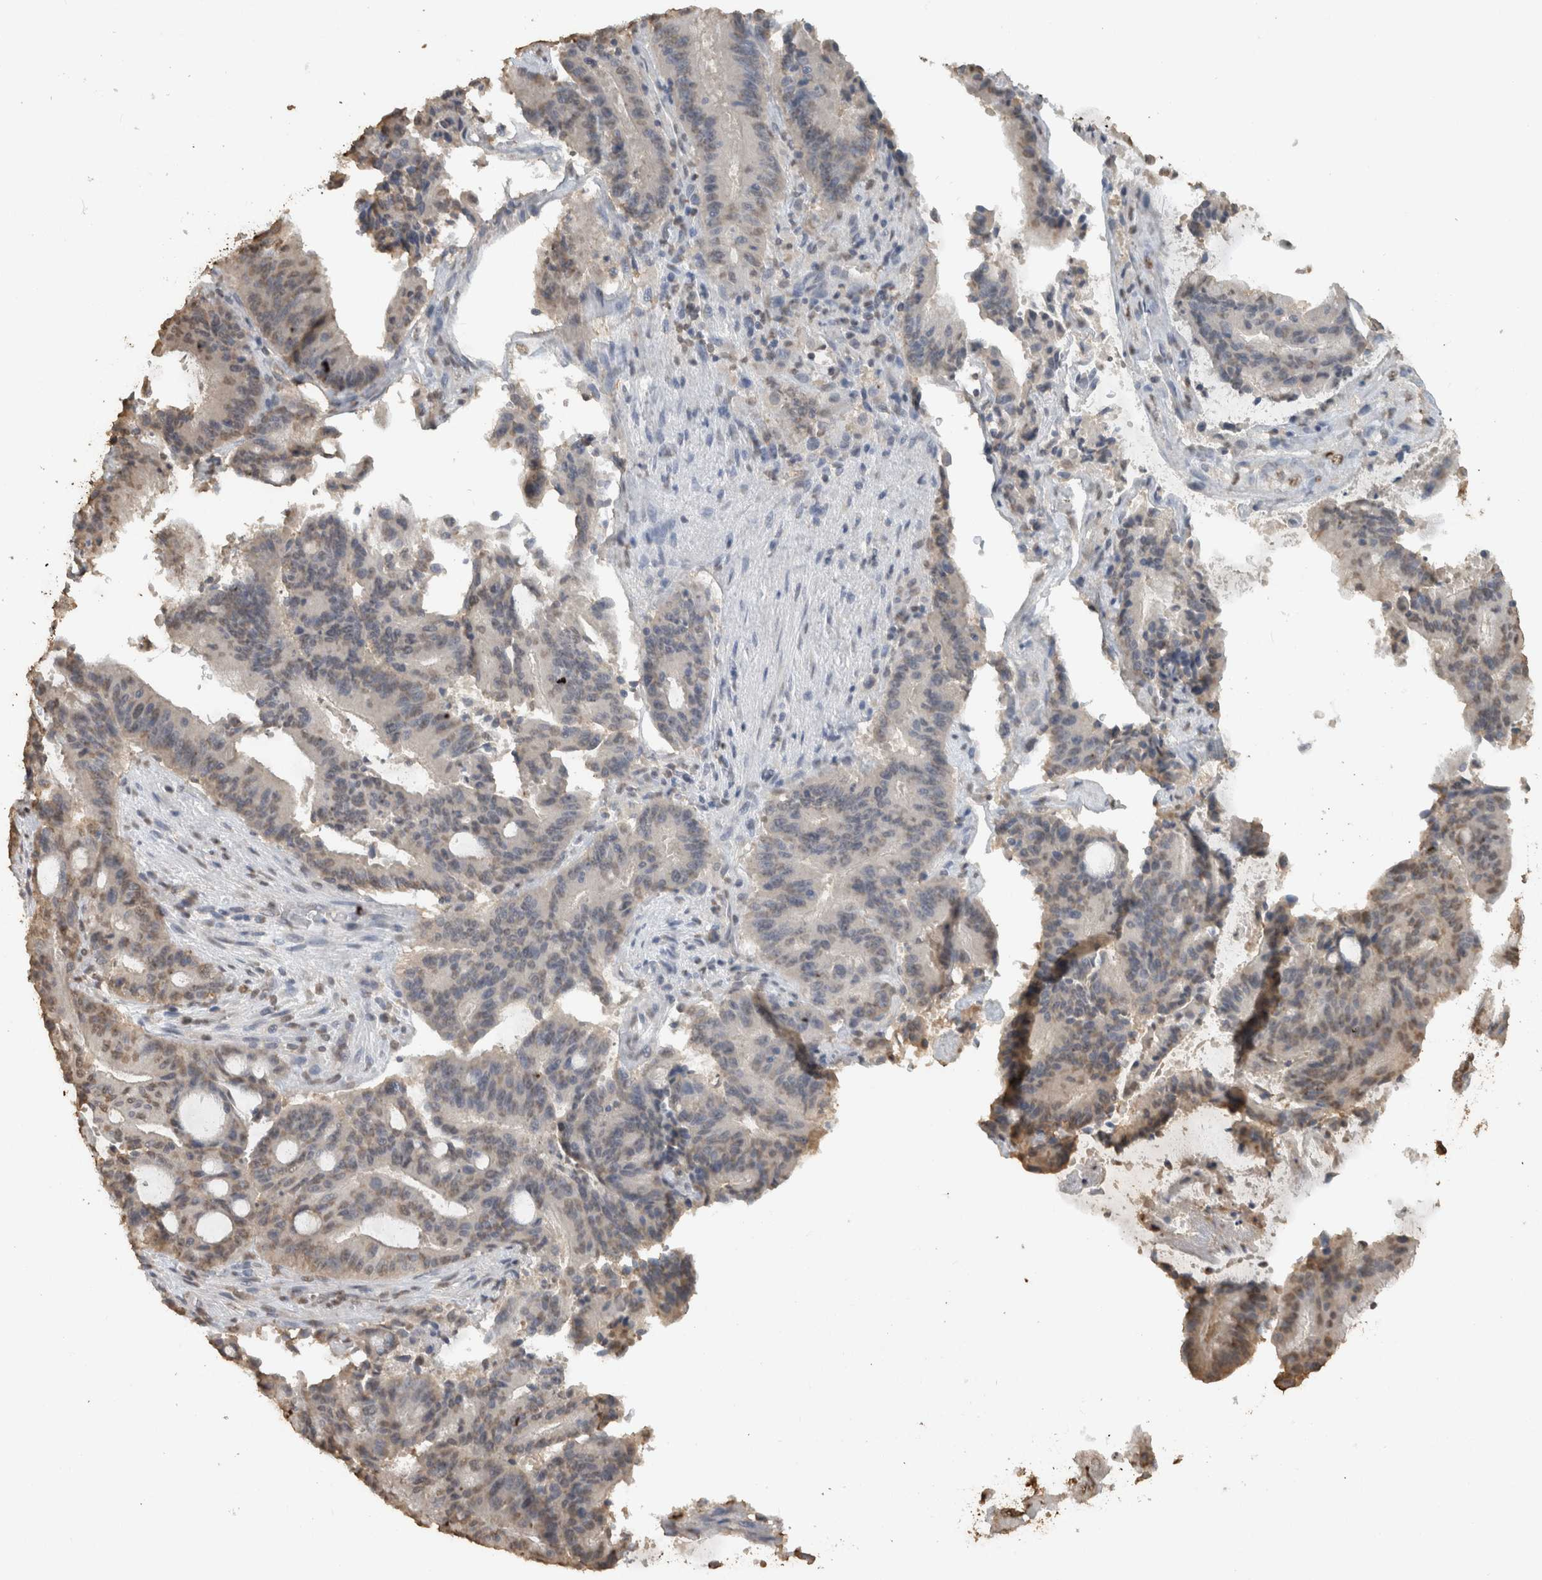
{"staining": {"intensity": "weak", "quantity": "25%-75%", "location": "nuclear"}, "tissue": "liver cancer", "cell_type": "Tumor cells", "image_type": "cancer", "snomed": [{"axis": "morphology", "description": "Normal tissue, NOS"}, {"axis": "morphology", "description": "Cholangiocarcinoma"}, {"axis": "topography", "description": "Liver"}, {"axis": "topography", "description": "Peripheral nerve tissue"}], "caption": "Protein analysis of liver cancer (cholangiocarcinoma) tissue shows weak nuclear positivity in about 25%-75% of tumor cells.", "gene": "HAND2", "patient": {"sex": "female", "age": 73}}